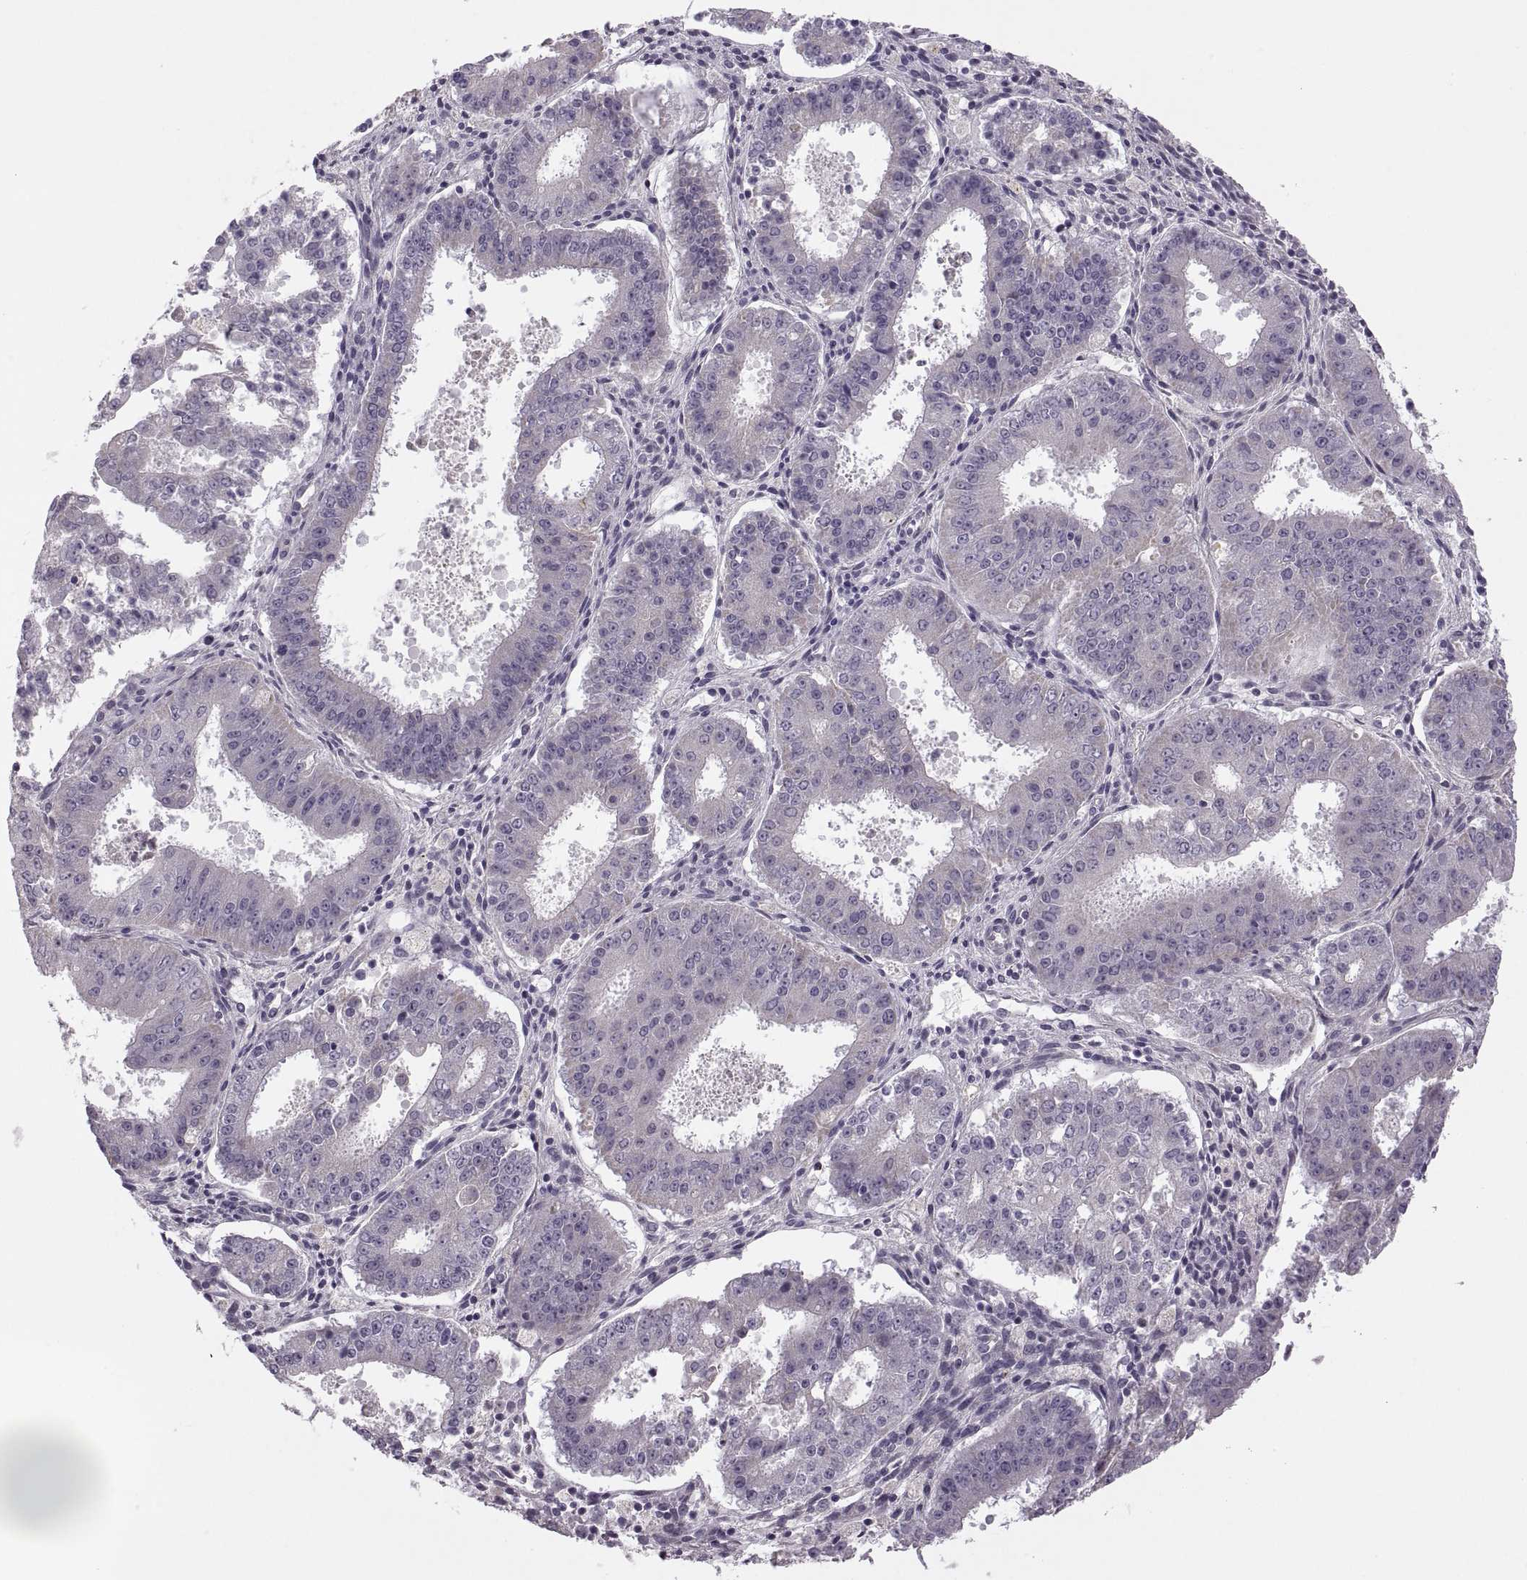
{"staining": {"intensity": "negative", "quantity": "none", "location": "none"}, "tissue": "ovarian cancer", "cell_type": "Tumor cells", "image_type": "cancer", "snomed": [{"axis": "morphology", "description": "Carcinoma, endometroid"}, {"axis": "topography", "description": "Ovary"}], "caption": "Immunohistochemistry (IHC) of human endometroid carcinoma (ovarian) displays no staining in tumor cells.", "gene": "RIPK4", "patient": {"sex": "female", "age": 42}}